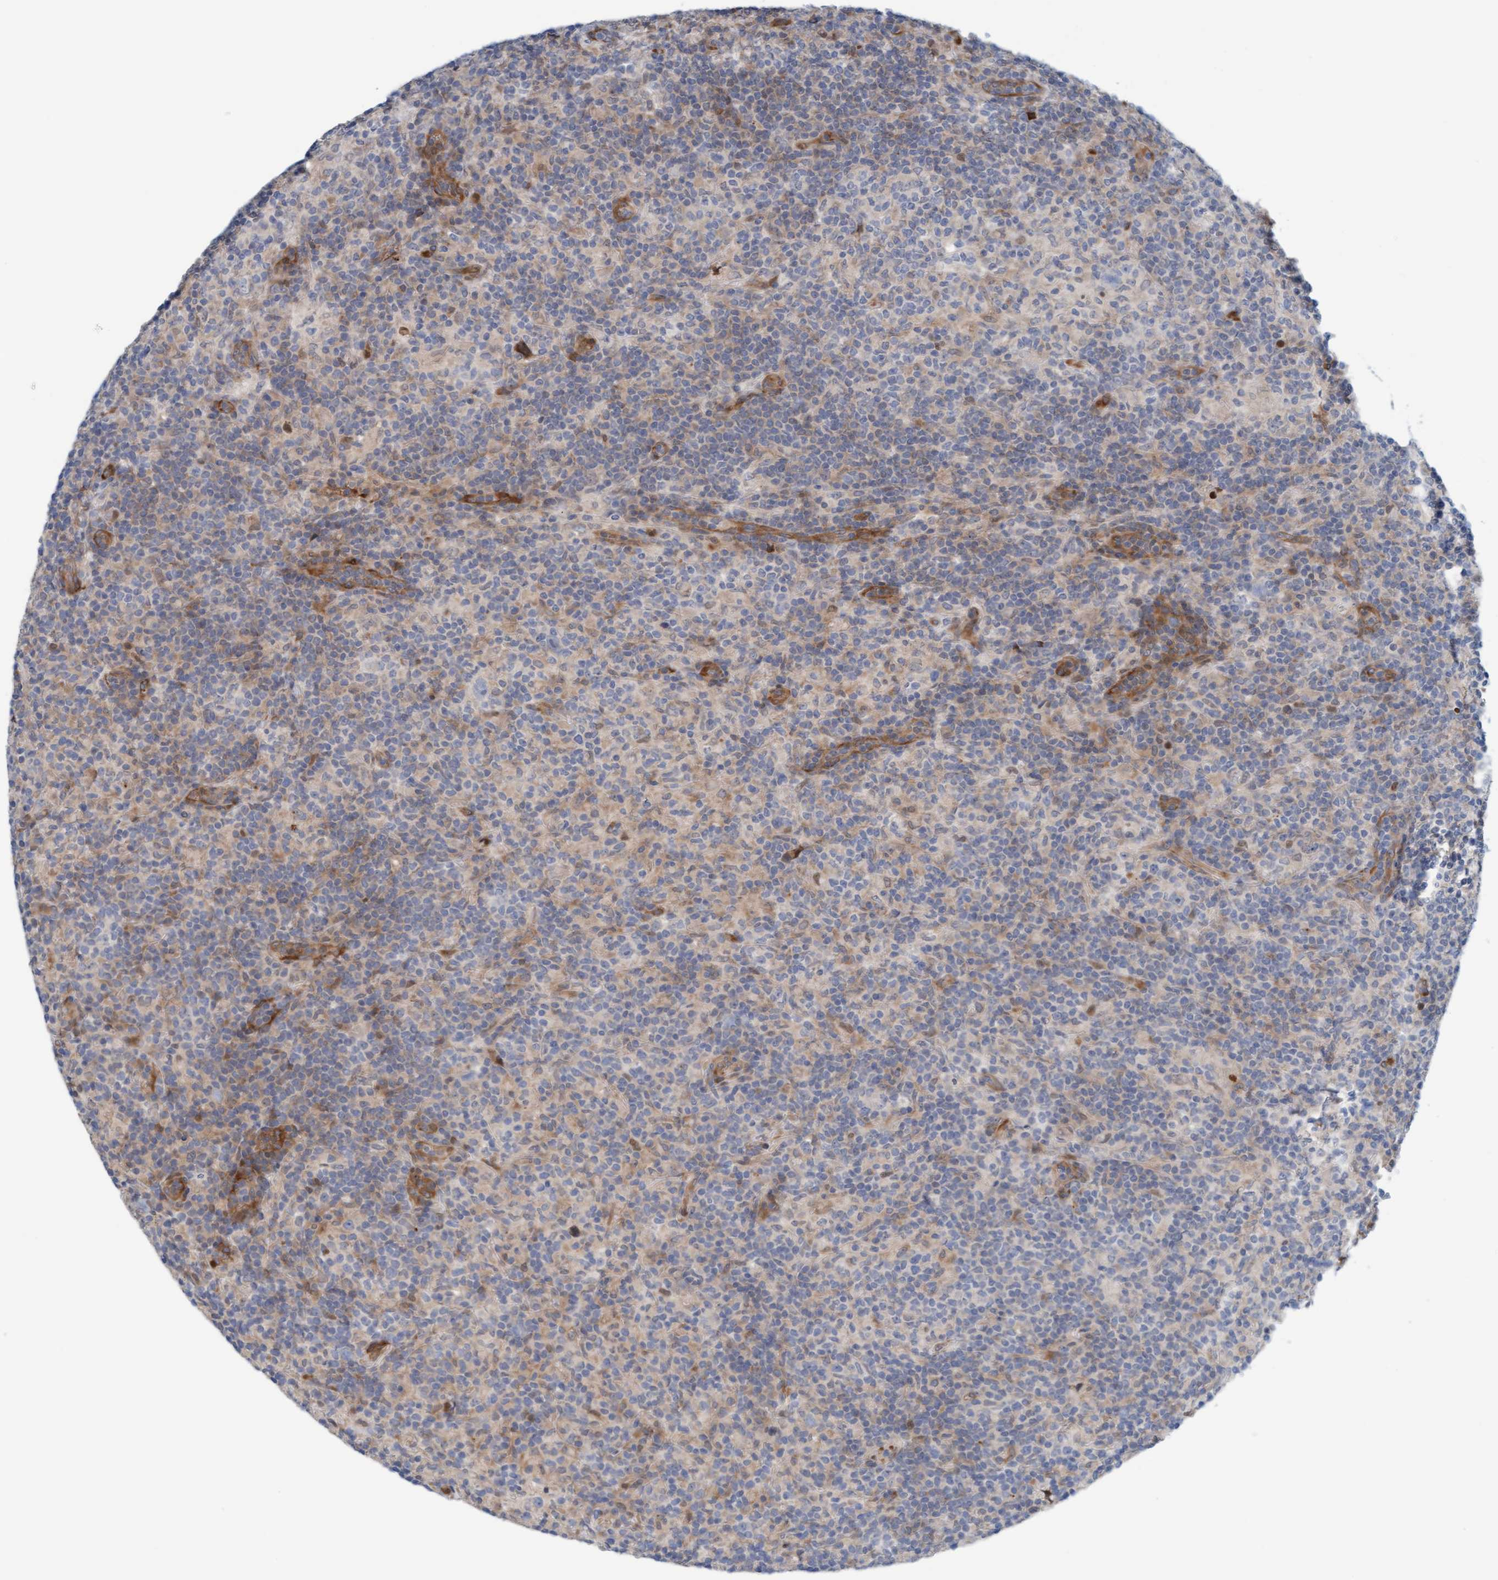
{"staining": {"intensity": "weak", "quantity": "<25%", "location": "cytoplasmic/membranous"}, "tissue": "lymphoma", "cell_type": "Tumor cells", "image_type": "cancer", "snomed": [{"axis": "morphology", "description": "Hodgkin's disease, NOS"}, {"axis": "topography", "description": "Lymph node"}], "caption": "IHC of human Hodgkin's disease displays no expression in tumor cells.", "gene": "EIF4EBP1", "patient": {"sex": "male", "age": 70}}